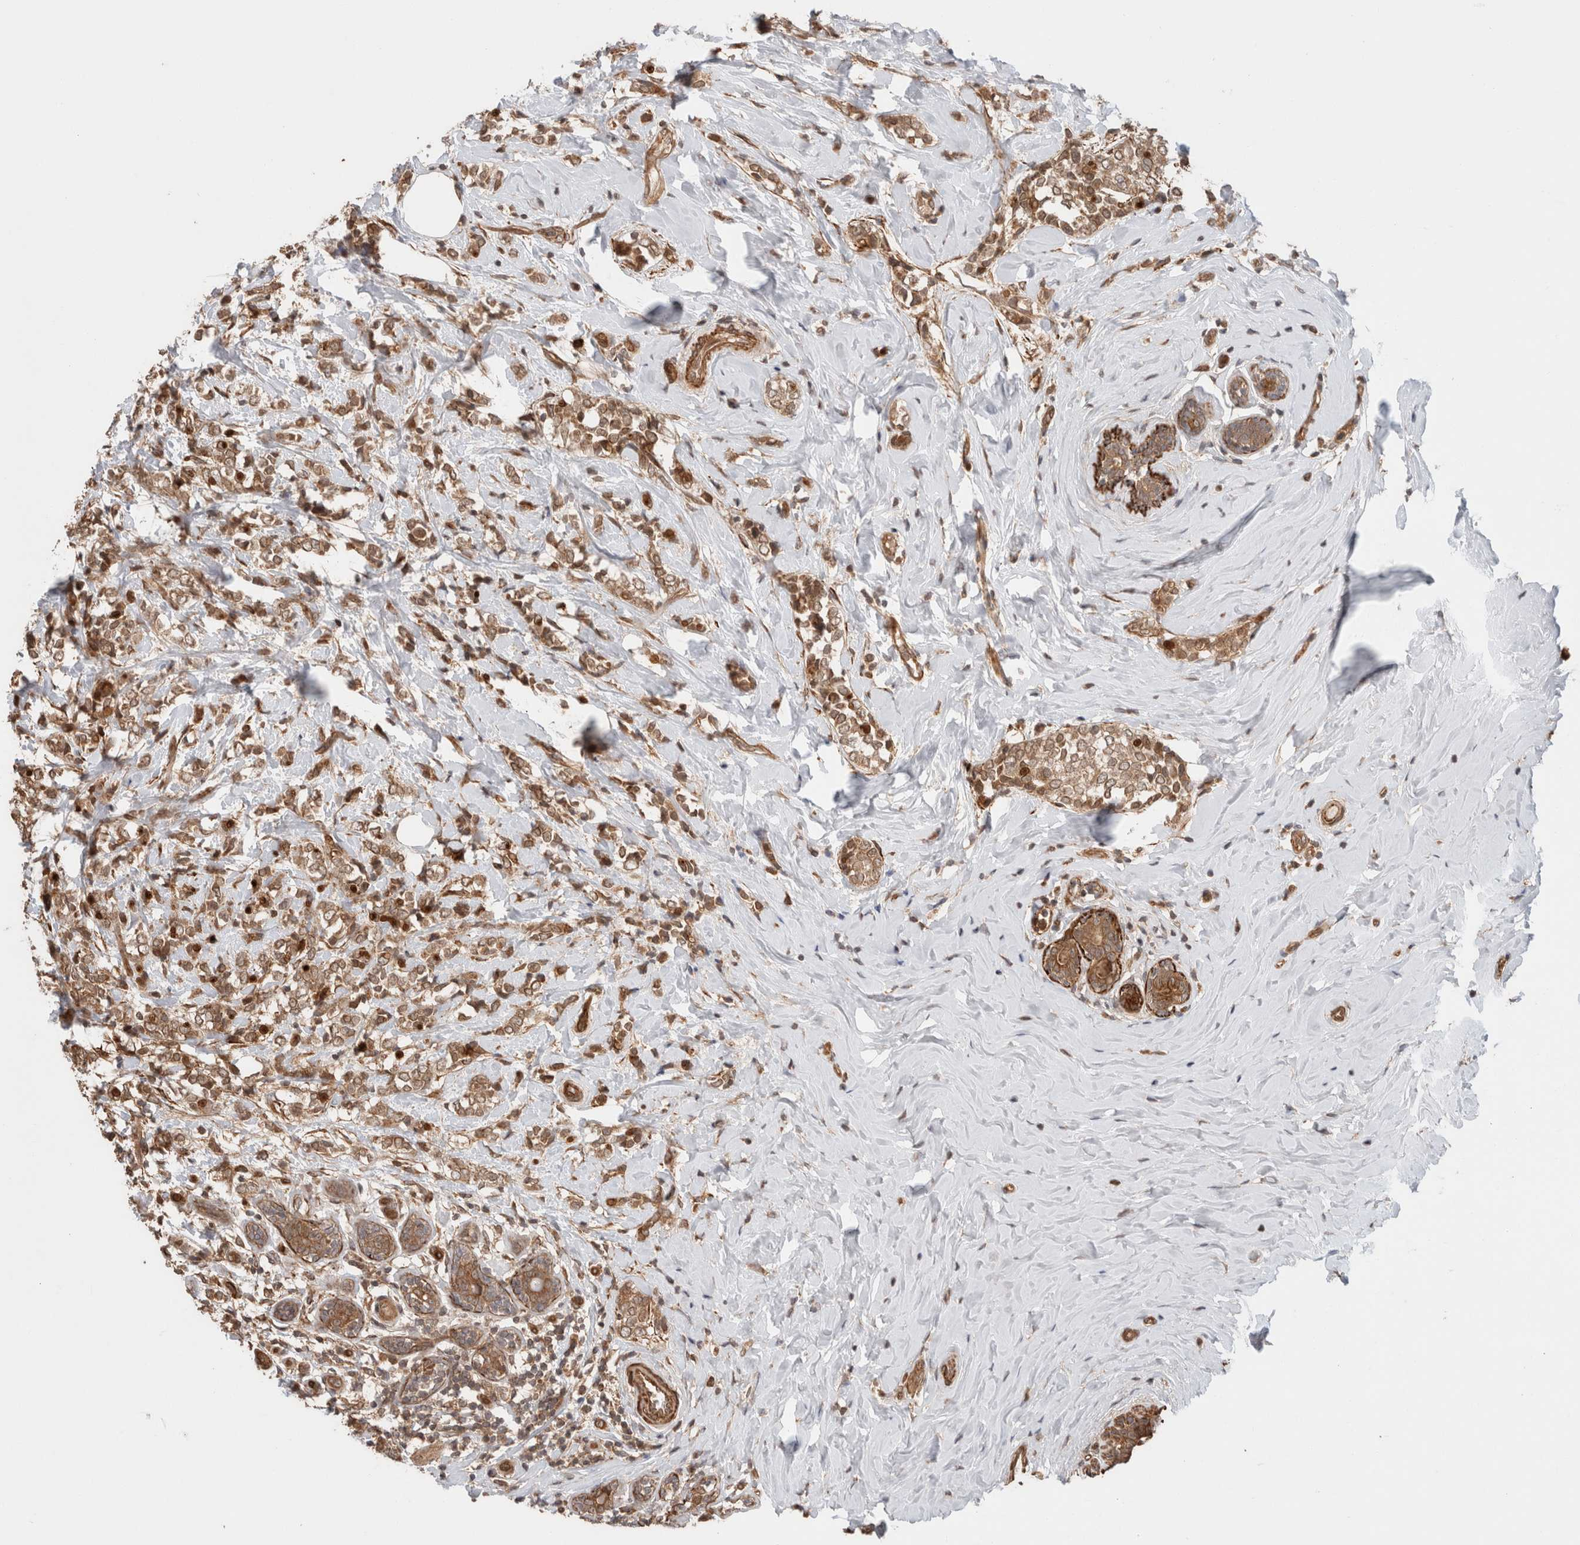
{"staining": {"intensity": "moderate", "quantity": ">75%", "location": "cytoplasmic/membranous,nuclear"}, "tissue": "breast cancer", "cell_type": "Tumor cells", "image_type": "cancer", "snomed": [{"axis": "morphology", "description": "Normal tissue, NOS"}, {"axis": "morphology", "description": "Lobular carcinoma"}, {"axis": "topography", "description": "Breast"}], "caption": "Breast cancer tissue exhibits moderate cytoplasmic/membranous and nuclear positivity in approximately >75% of tumor cells", "gene": "ZNF649", "patient": {"sex": "female", "age": 47}}